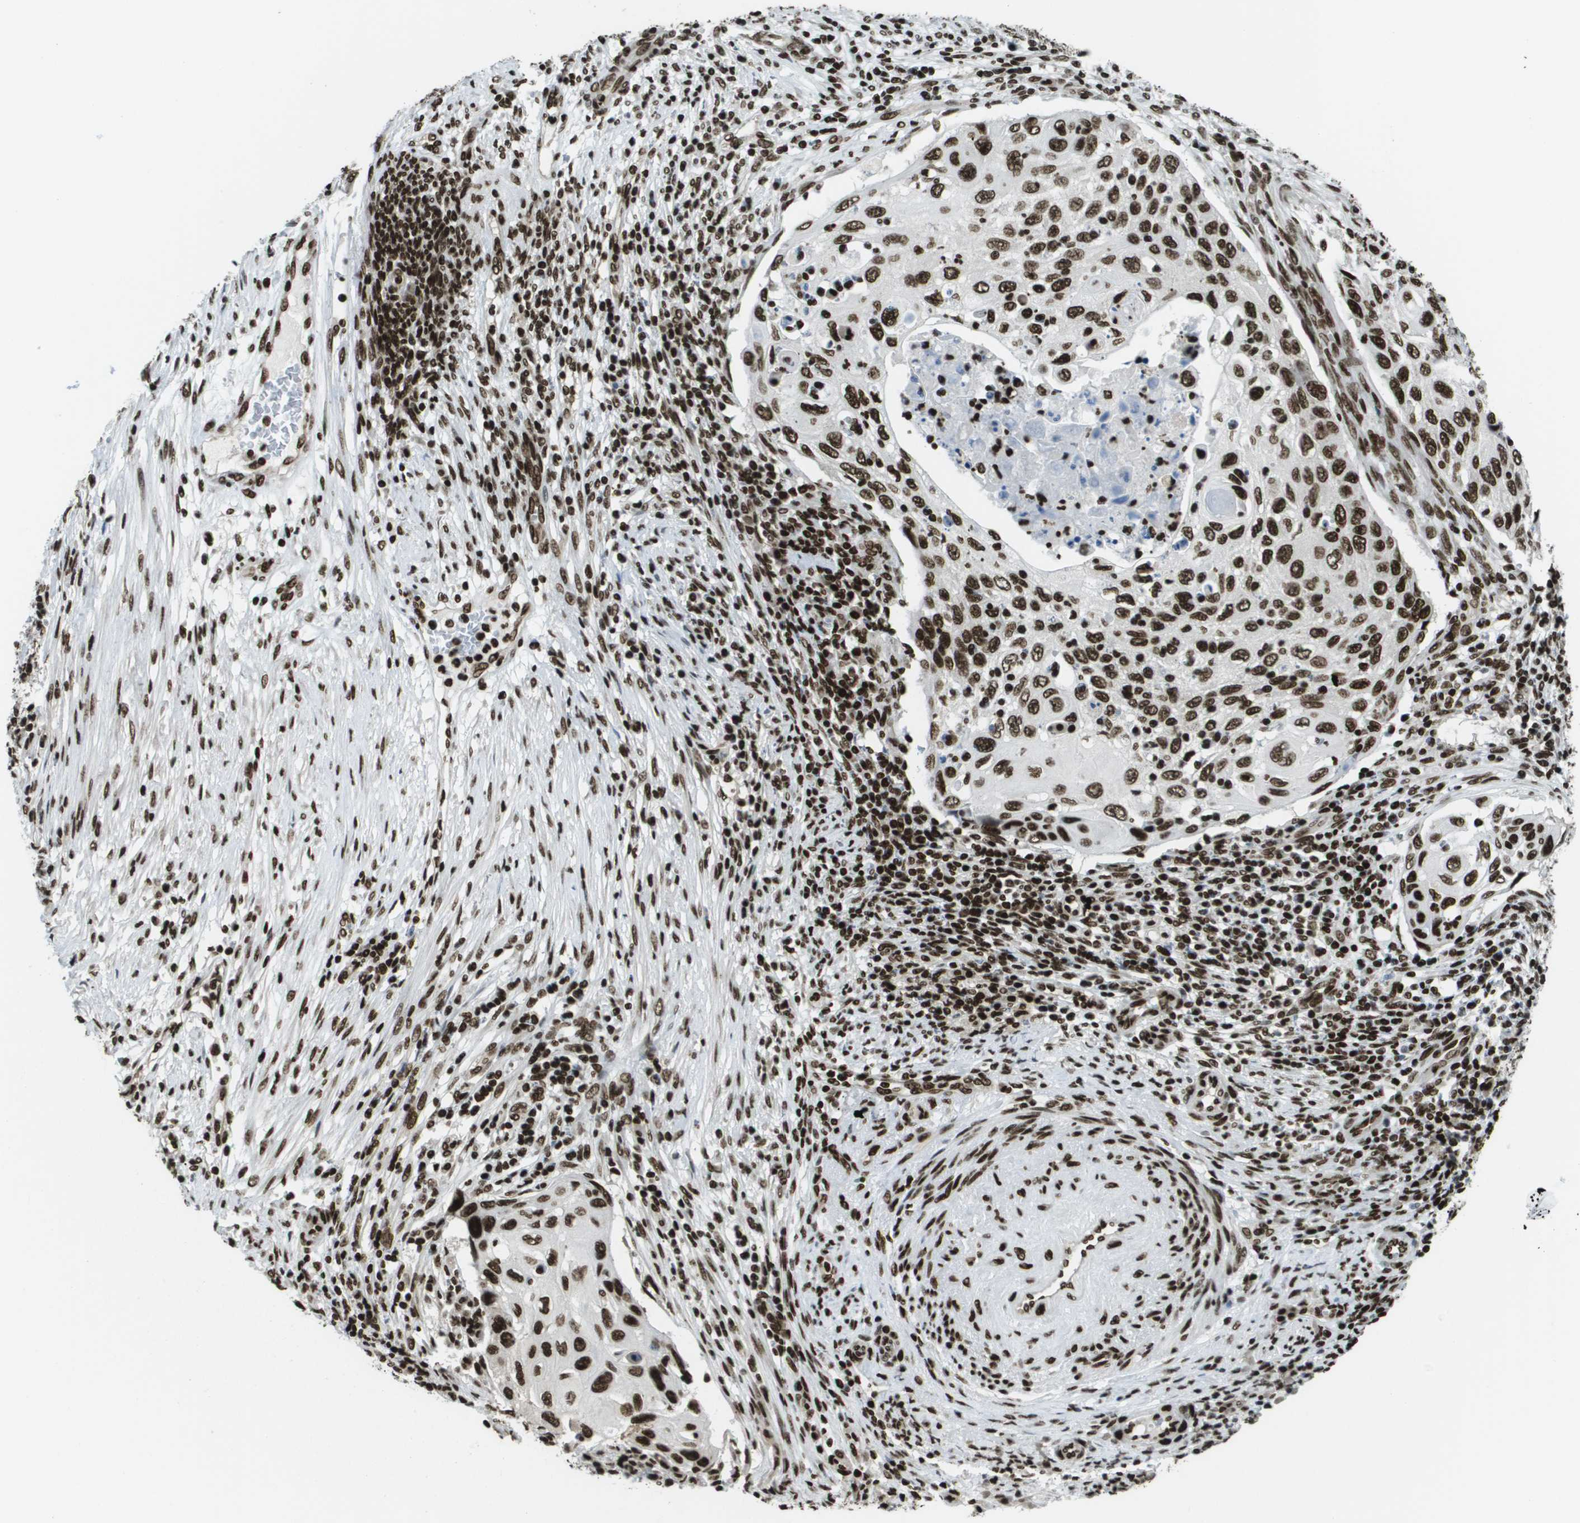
{"staining": {"intensity": "strong", "quantity": ">75%", "location": "nuclear"}, "tissue": "cervical cancer", "cell_type": "Tumor cells", "image_type": "cancer", "snomed": [{"axis": "morphology", "description": "Squamous cell carcinoma, NOS"}, {"axis": "topography", "description": "Cervix"}], "caption": "IHC of human cervical cancer displays high levels of strong nuclear expression in approximately >75% of tumor cells. (brown staining indicates protein expression, while blue staining denotes nuclei).", "gene": "GLYR1", "patient": {"sex": "female", "age": 70}}